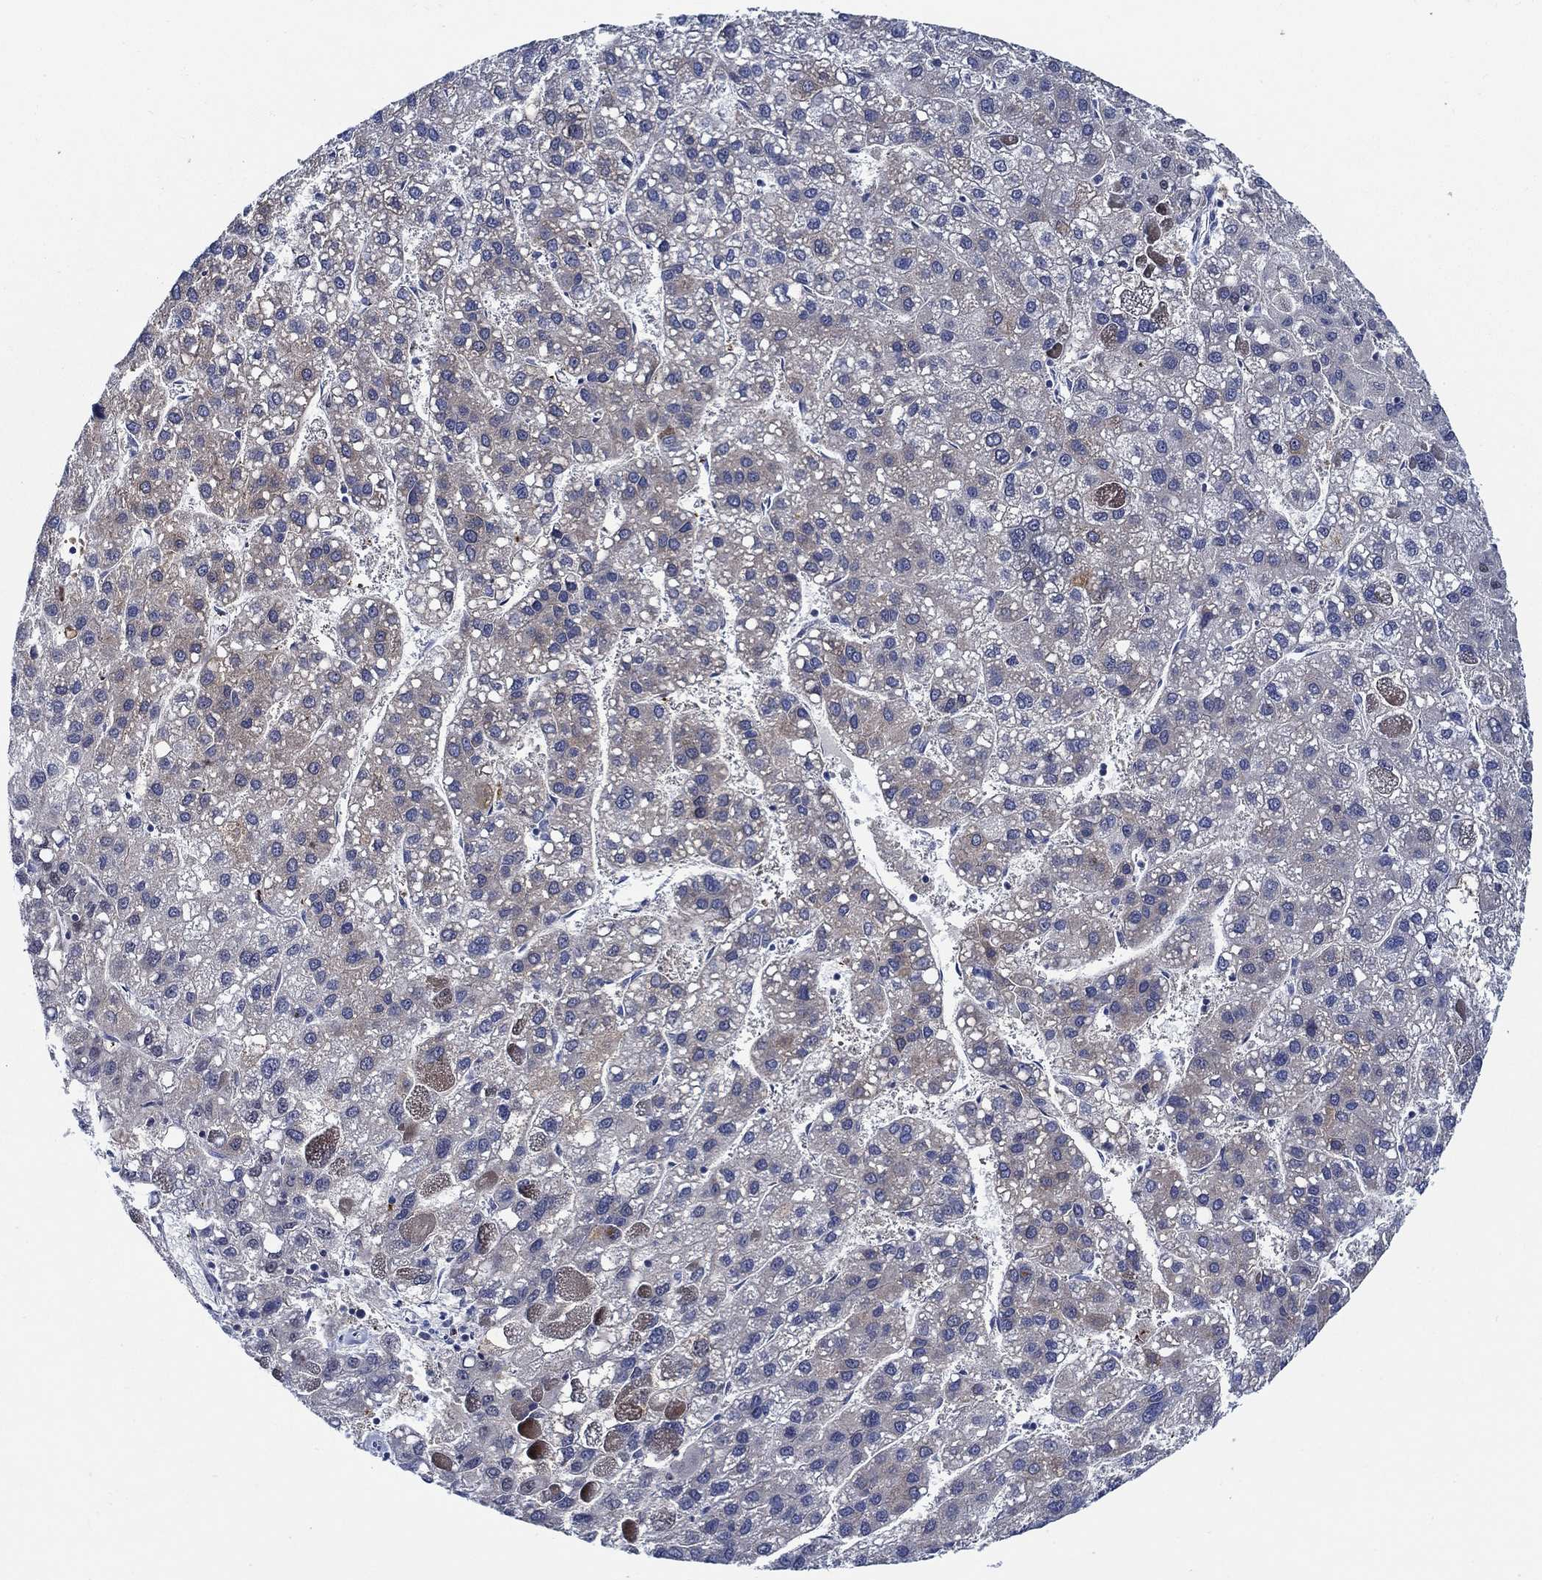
{"staining": {"intensity": "negative", "quantity": "none", "location": "none"}, "tissue": "liver cancer", "cell_type": "Tumor cells", "image_type": "cancer", "snomed": [{"axis": "morphology", "description": "Carcinoma, Hepatocellular, NOS"}, {"axis": "topography", "description": "Liver"}], "caption": "An immunohistochemistry micrograph of liver cancer (hepatocellular carcinoma) is shown. There is no staining in tumor cells of liver cancer (hepatocellular carcinoma). (Brightfield microscopy of DAB (3,3'-diaminobenzidine) IHC at high magnification).", "gene": "ALOX12", "patient": {"sex": "female", "age": 82}}